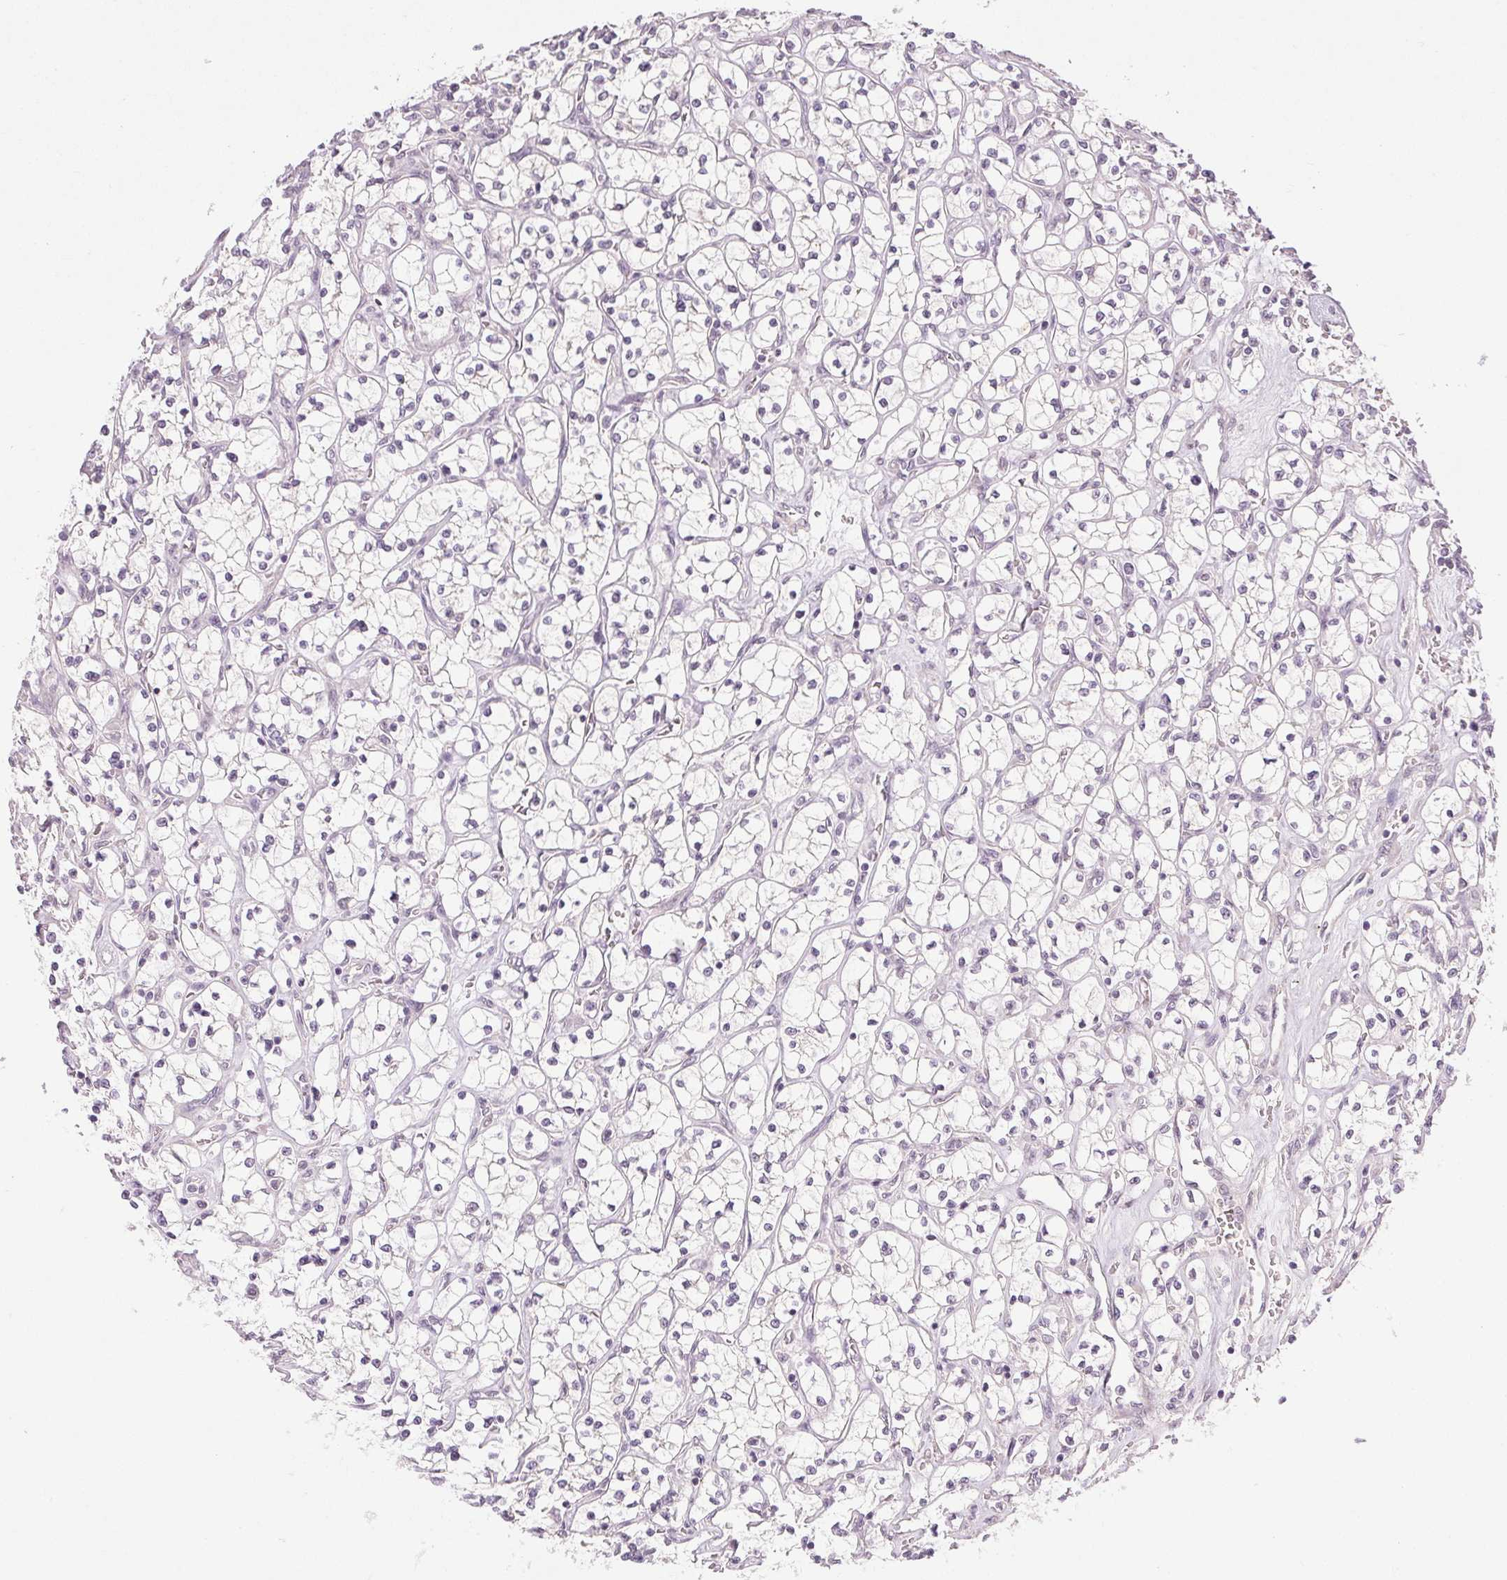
{"staining": {"intensity": "negative", "quantity": "none", "location": "none"}, "tissue": "renal cancer", "cell_type": "Tumor cells", "image_type": "cancer", "snomed": [{"axis": "morphology", "description": "Adenocarcinoma, NOS"}, {"axis": "topography", "description": "Kidney"}], "caption": "DAB immunohistochemical staining of renal cancer (adenocarcinoma) exhibits no significant staining in tumor cells. The staining was performed using DAB (3,3'-diaminobenzidine) to visualize the protein expression in brown, while the nuclei were stained in blue with hematoxylin (Magnification: 20x).", "gene": "FAM168A", "patient": {"sex": "female", "age": 64}}